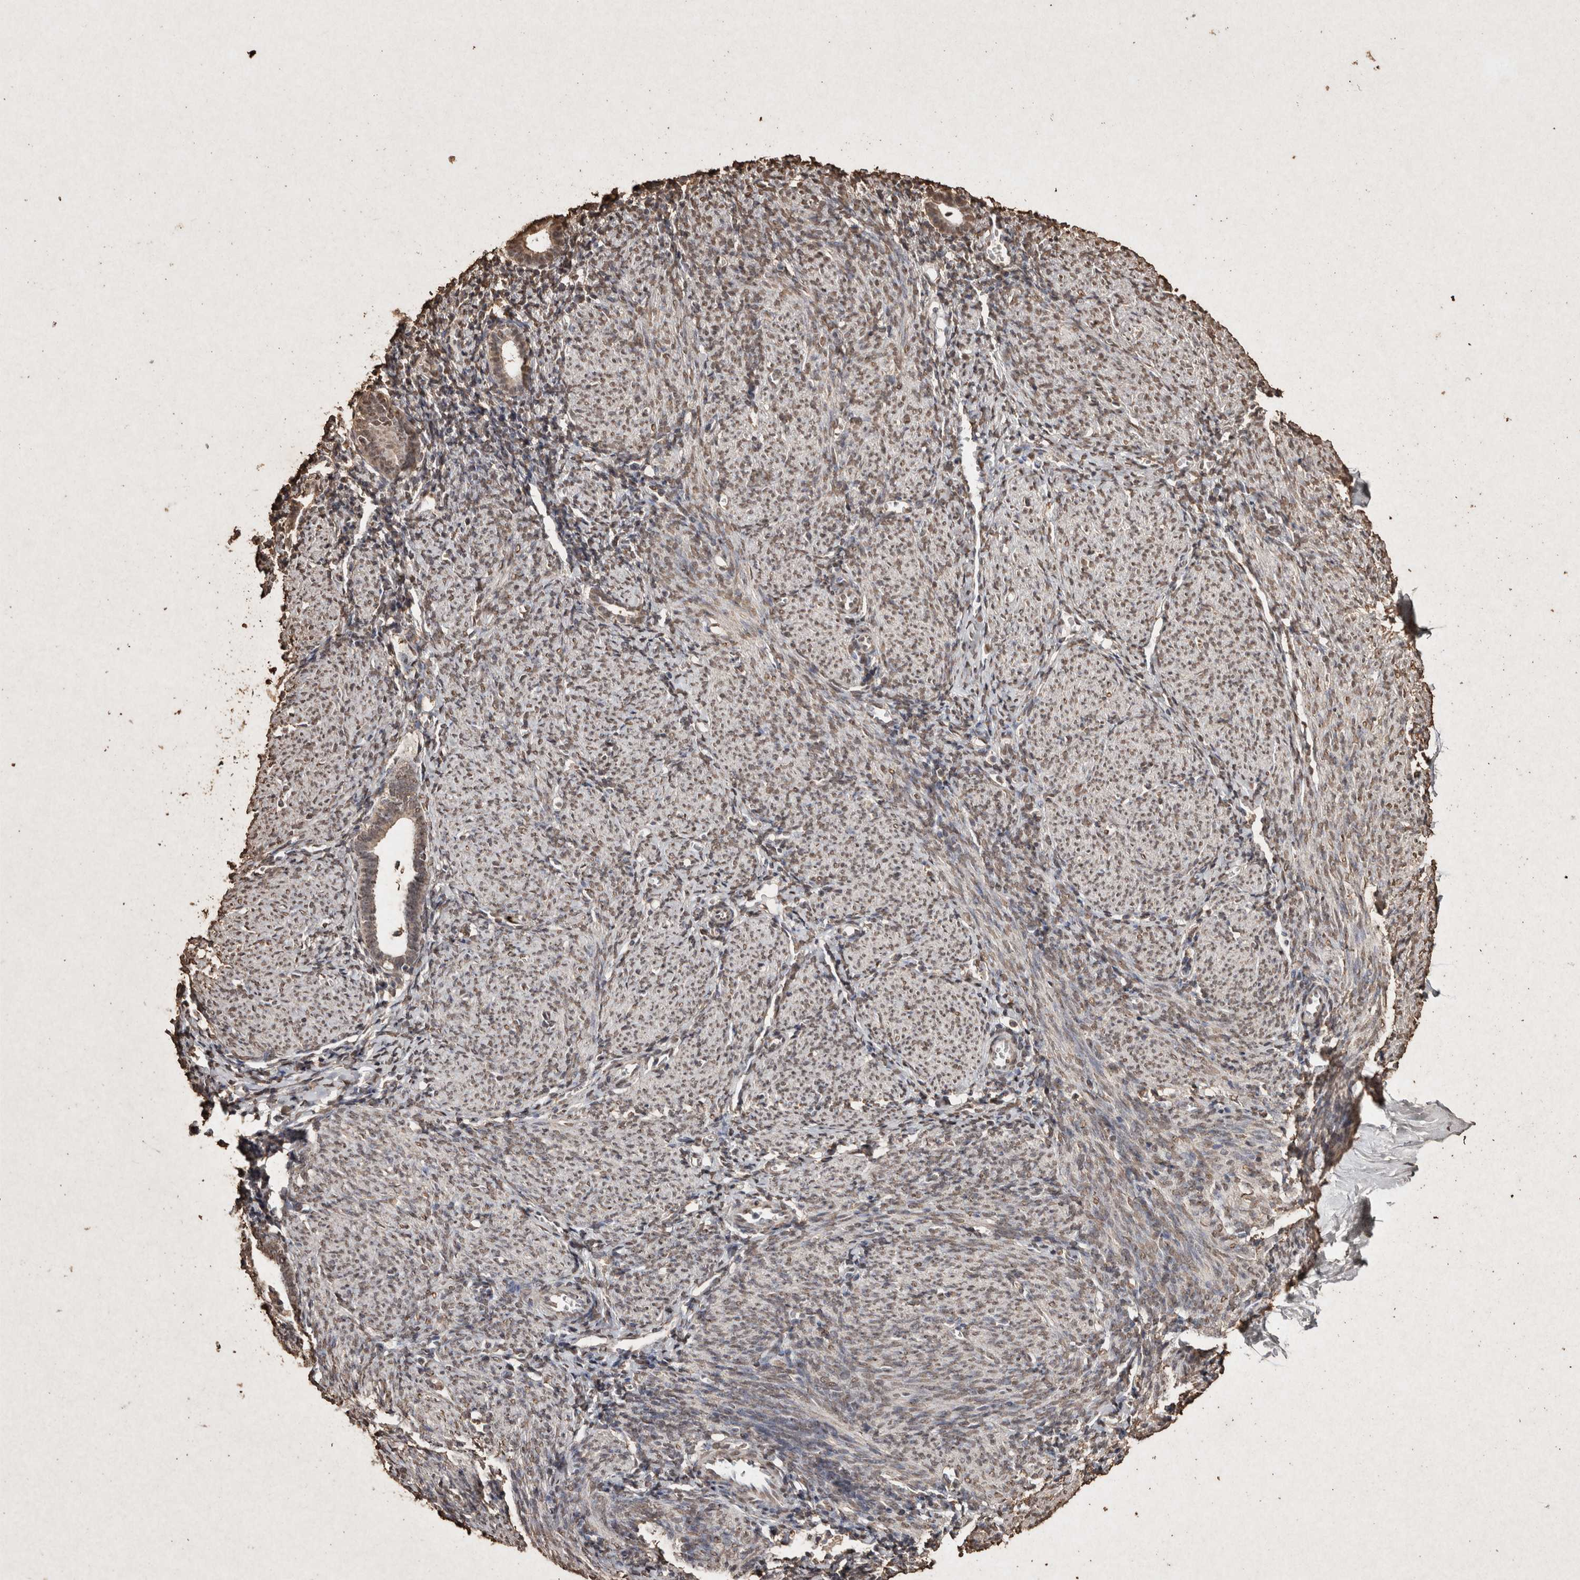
{"staining": {"intensity": "moderate", "quantity": ">75%", "location": "nuclear"}, "tissue": "endometrium", "cell_type": "Cells in endometrial stroma", "image_type": "normal", "snomed": [{"axis": "morphology", "description": "Normal tissue, NOS"}, {"axis": "morphology", "description": "Adenocarcinoma, NOS"}, {"axis": "topography", "description": "Endometrium"}], "caption": "Immunohistochemistry (IHC) of normal human endometrium exhibits medium levels of moderate nuclear positivity in about >75% of cells in endometrial stroma. The staining is performed using DAB (3,3'-diaminobenzidine) brown chromogen to label protein expression. The nuclei are counter-stained blue using hematoxylin.", "gene": "FSTL3", "patient": {"sex": "female", "age": 57}}